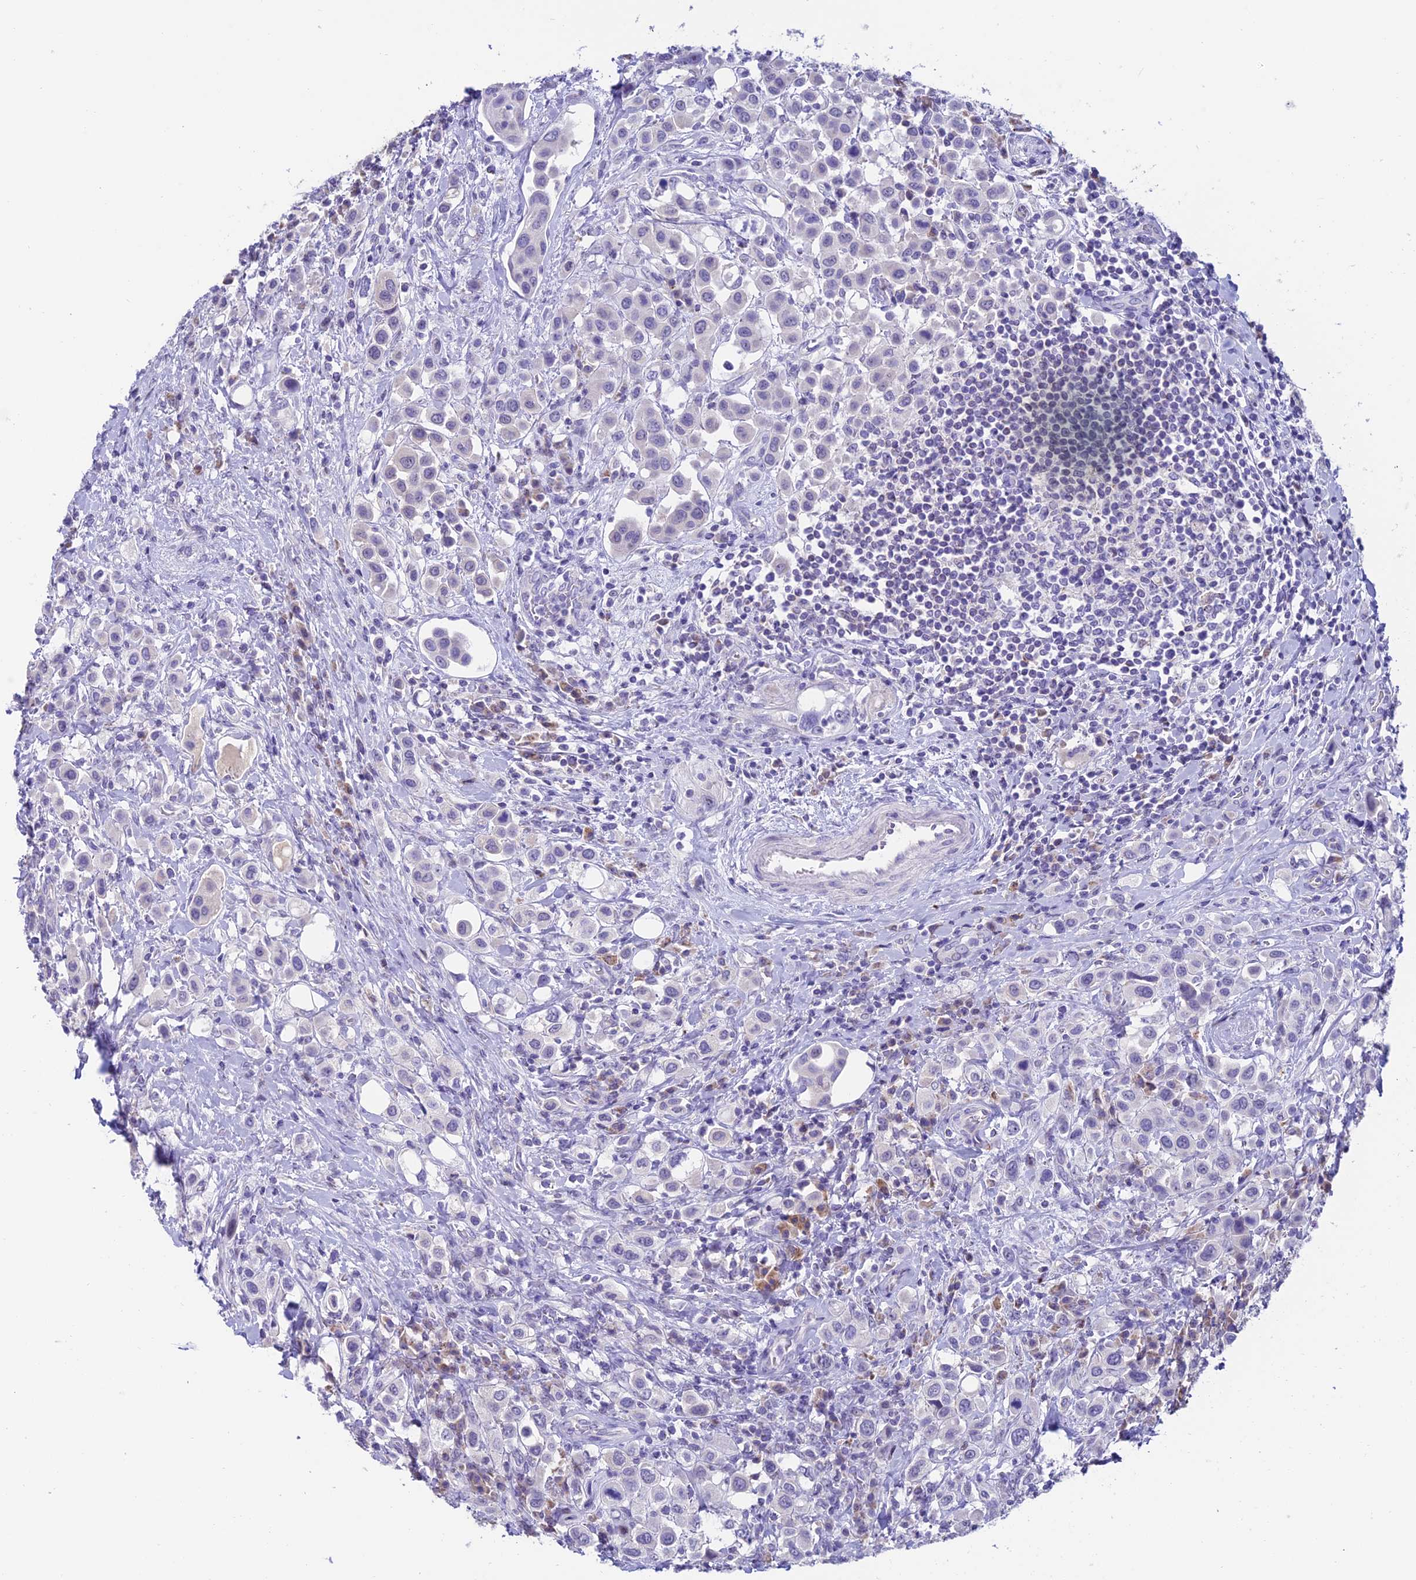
{"staining": {"intensity": "negative", "quantity": "none", "location": "none"}, "tissue": "urothelial cancer", "cell_type": "Tumor cells", "image_type": "cancer", "snomed": [{"axis": "morphology", "description": "Urothelial carcinoma, High grade"}, {"axis": "topography", "description": "Urinary bladder"}], "caption": "This is an IHC photomicrograph of human urothelial carcinoma (high-grade). There is no expression in tumor cells.", "gene": "SLC10A1", "patient": {"sex": "male", "age": 50}}